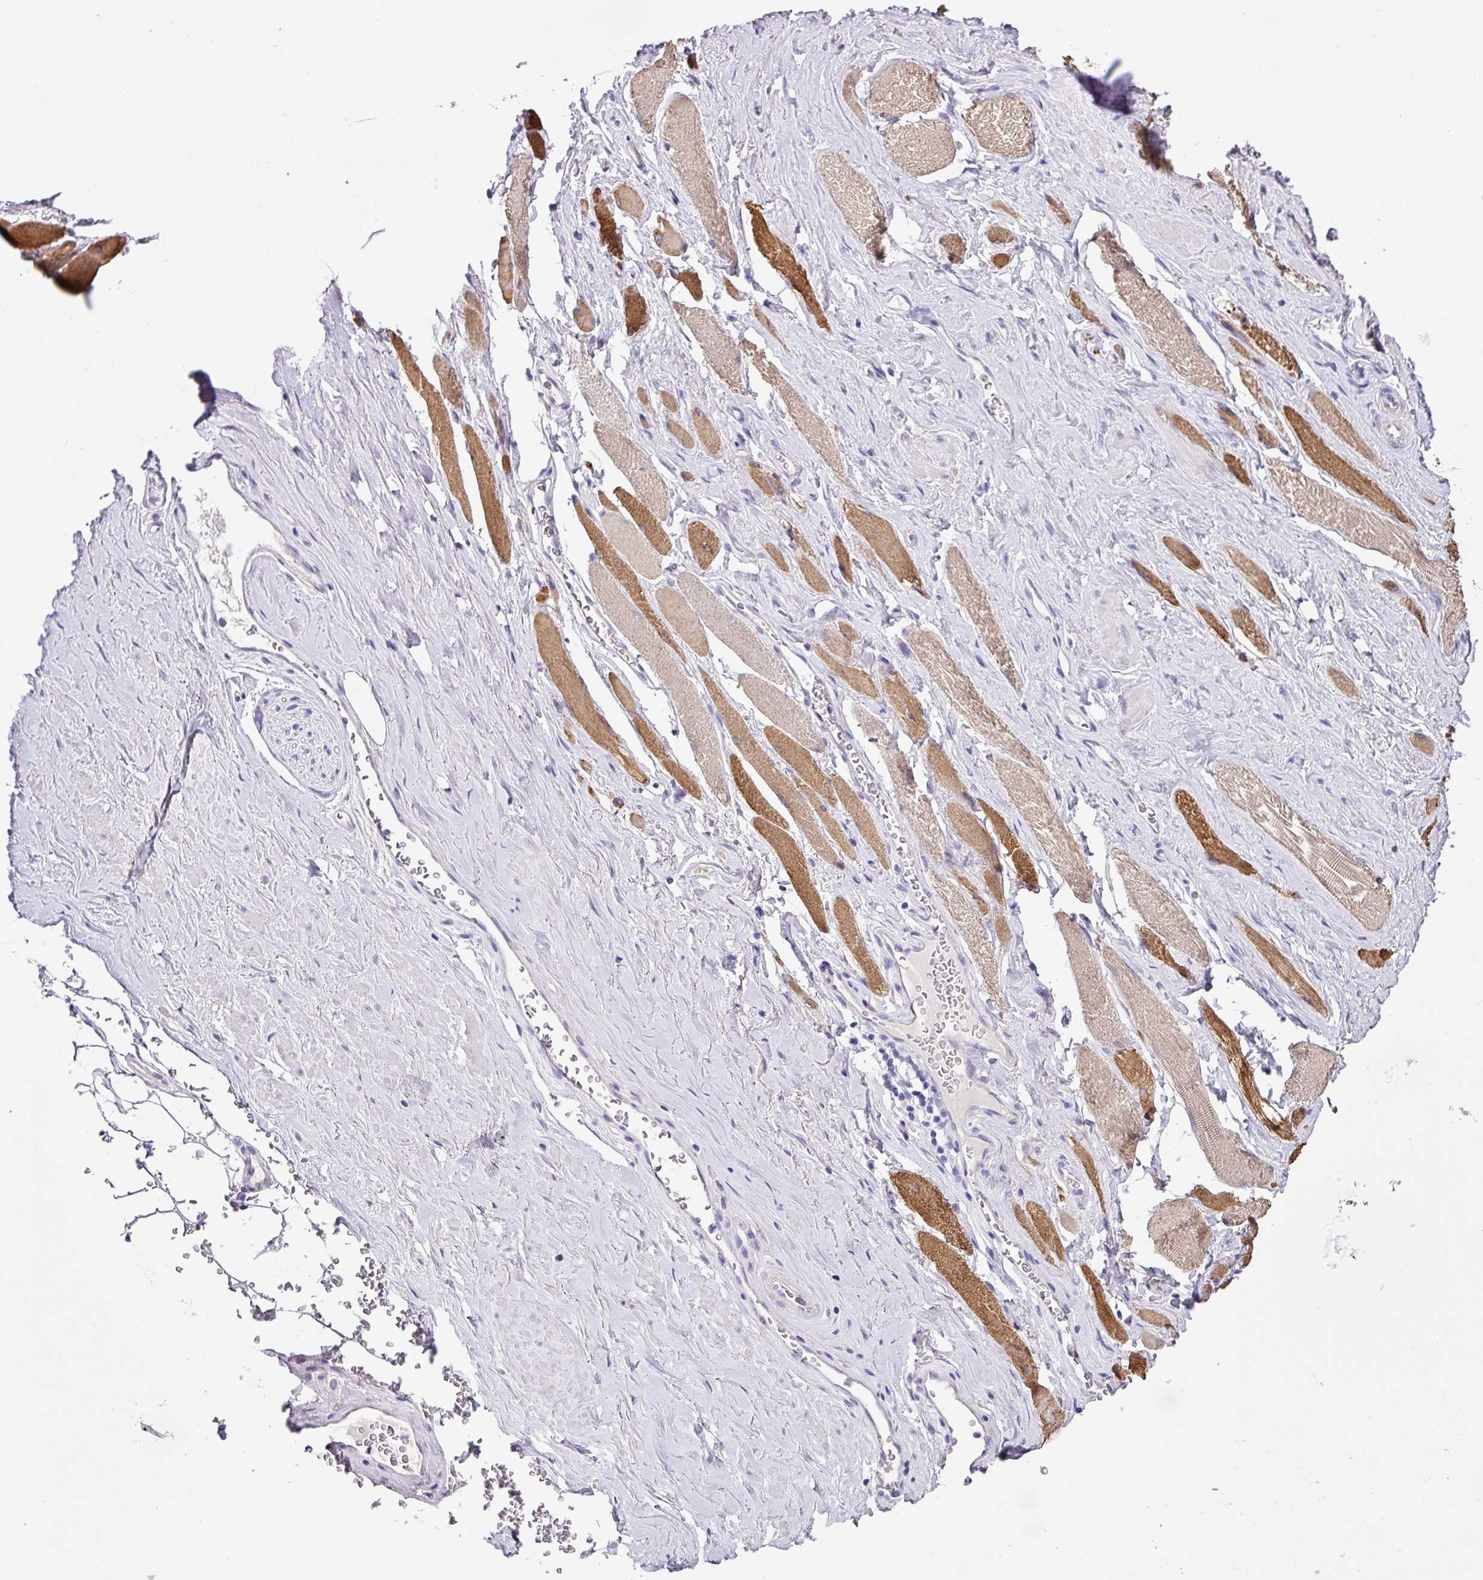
{"staining": {"intensity": "negative", "quantity": "none", "location": "none"}, "tissue": "adipose tissue", "cell_type": "Adipocytes", "image_type": "normal", "snomed": [{"axis": "morphology", "description": "Normal tissue, NOS"}, {"axis": "topography", "description": "Prostate"}, {"axis": "topography", "description": "Peripheral nerve tissue"}], "caption": "High magnification brightfield microscopy of unremarkable adipose tissue stained with DAB (brown) and counterstained with hematoxylin (blue): adipocytes show no significant expression.", "gene": "ZG16", "patient": {"sex": "male", "age": 61}}